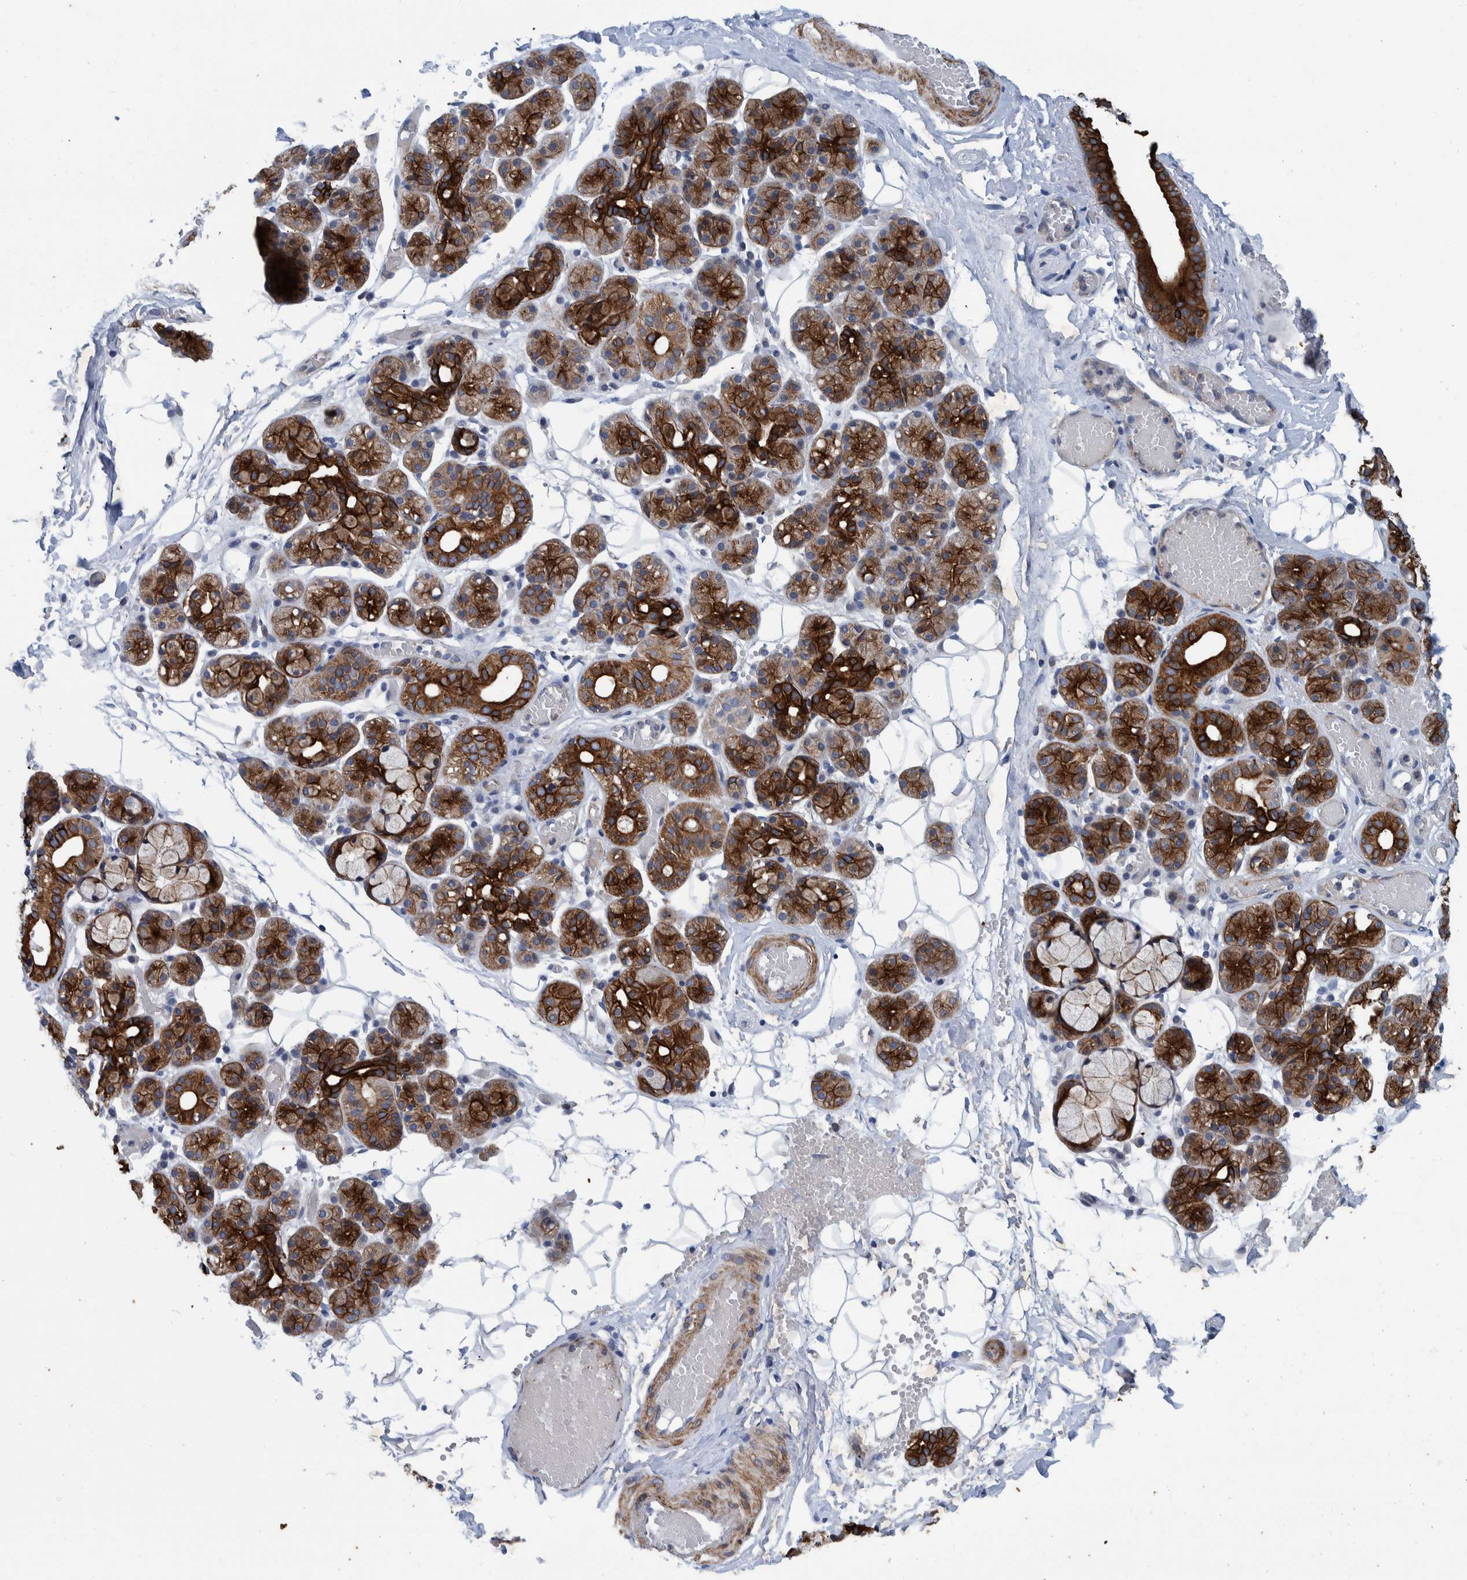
{"staining": {"intensity": "strong", "quantity": "25%-75%", "location": "cytoplasmic/membranous"}, "tissue": "salivary gland", "cell_type": "Glandular cells", "image_type": "normal", "snomed": [{"axis": "morphology", "description": "Normal tissue, NOS"}, {"axis": "topography", "description": "Salivary gland"}], "caption": "IHC of unremarkable human salivary gland exhibits high levels of strong cytoplasmic/membranous positivity in approximately 25%-75% of glandular cells.", "gene": "MKS1", "patient": {"sex": "male", "age": 63}}